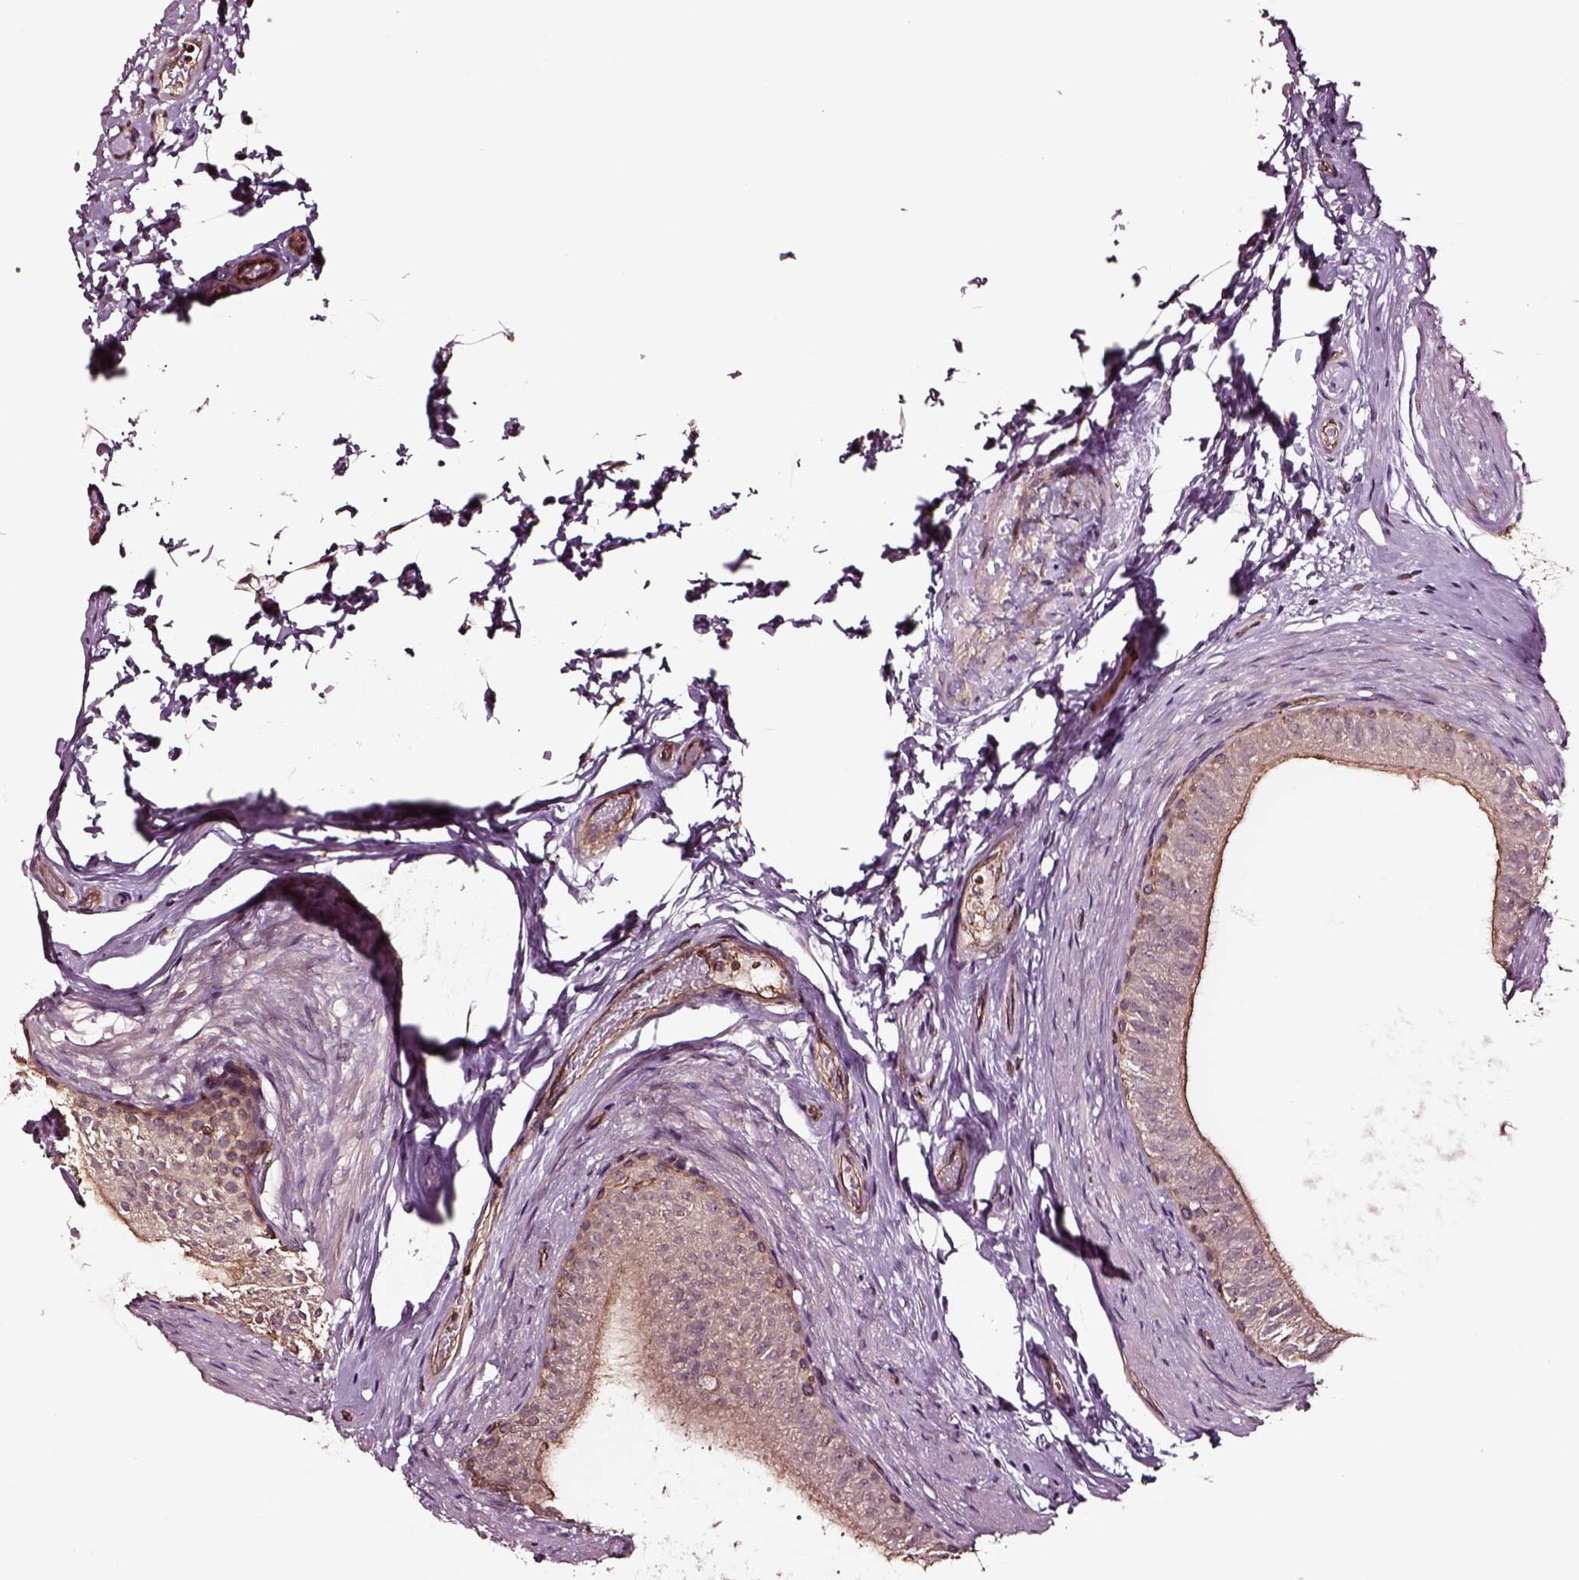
{"staining": {"intensity": "moderate", "quantity": ">75%", "location": "cytoplasmic/membranous"}, "tissue": "epididymis", "cell_type": "Glandular cells", "image_type": "normal", "snomed": [{"axis": "morphology", "description": "Normal tissue, NOS"}, {"axis": "topography", "description": "Epididymis"}], "caption": "High-magnification brightfield microscopy of benign epididymis stained with DAB (brown) and counterstained with hematoxylin (blue). glandular cells exhibit moderate cytoplasmic/membranous positivity is present in about>75% of cells. (DAB (3,3'-diaminobenzidine) IHC with brightfield microscopy, high magnification).", "gene": "RASSF5", "patient": {"sex": "male", "age": 36}}